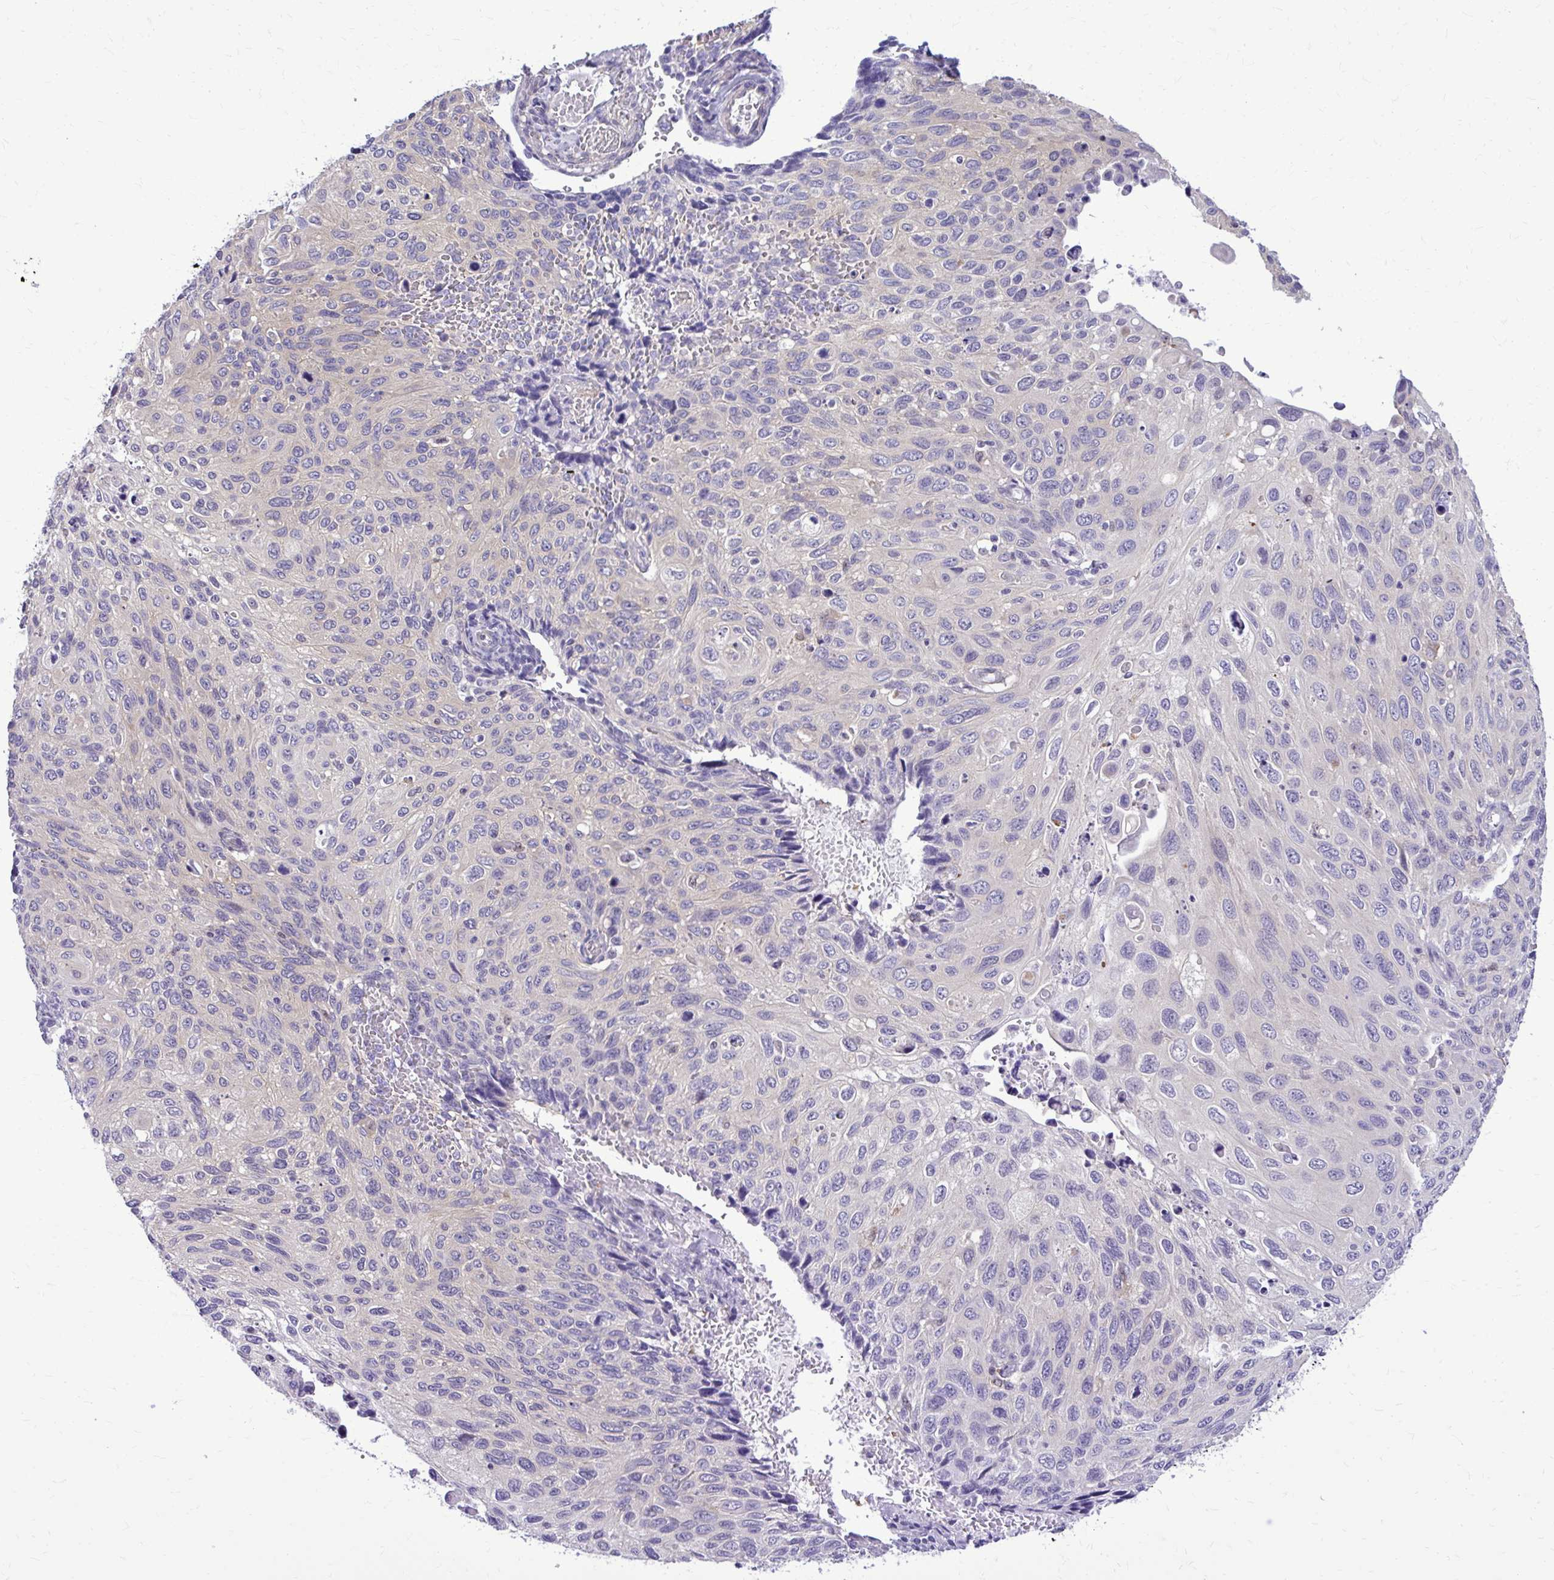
{"staining": {"intensity": "negative", "quantity": "none", "location": "none"}, "tissue": "cervical cancer", "cell_type": "Tumor cells", "image_type": "cancer", "snomed": [{"axis": "morphology", "description": "Squamous cell carcinoma, NOS"}, {"axis": "topography", "description": "Cervix"}], "caption": "There is no significant expression in tumor cells of cervical cancer (squamous cell carcinoma).", "gene": "RASL11B", "patient": {"sex": "female", "age": 70}}